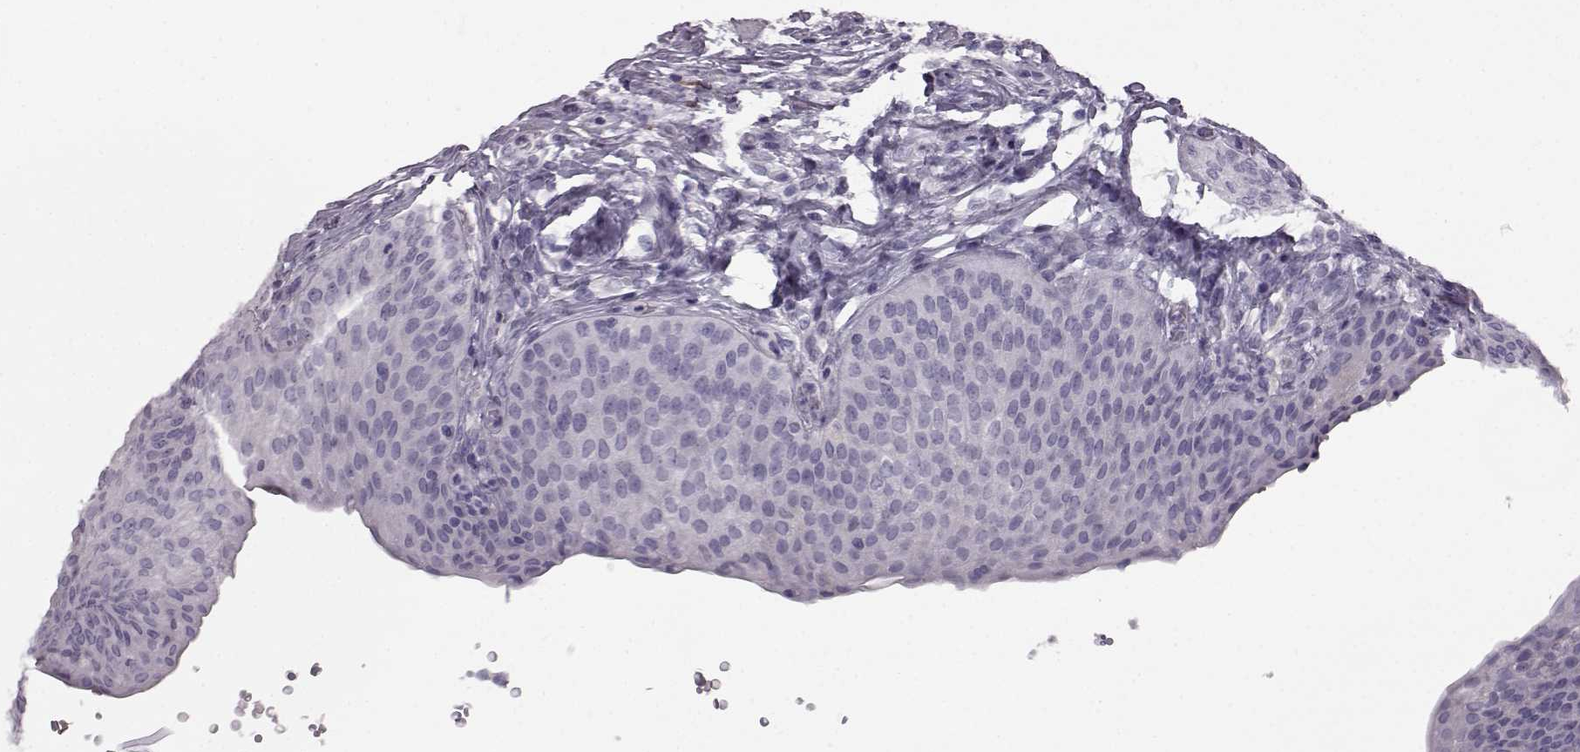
{"staining": {"intensity": "negative", "quantity": "none", "location": "none"}, "tissue": "urinary bladder", "cell_type": "Urothelial cells", "image_type": "normal", "snomed": [{"axis": "morphology", "description": "Normal tissue, NOS"}, {"axis": "topography", "description": "Urinary bladder"}], "caption": "The IHC micrograph has no significant expression in urothelial cells of urinary bladder.", "gene": "JSRP1", "patient": {"sex": "male", "age": 66}}